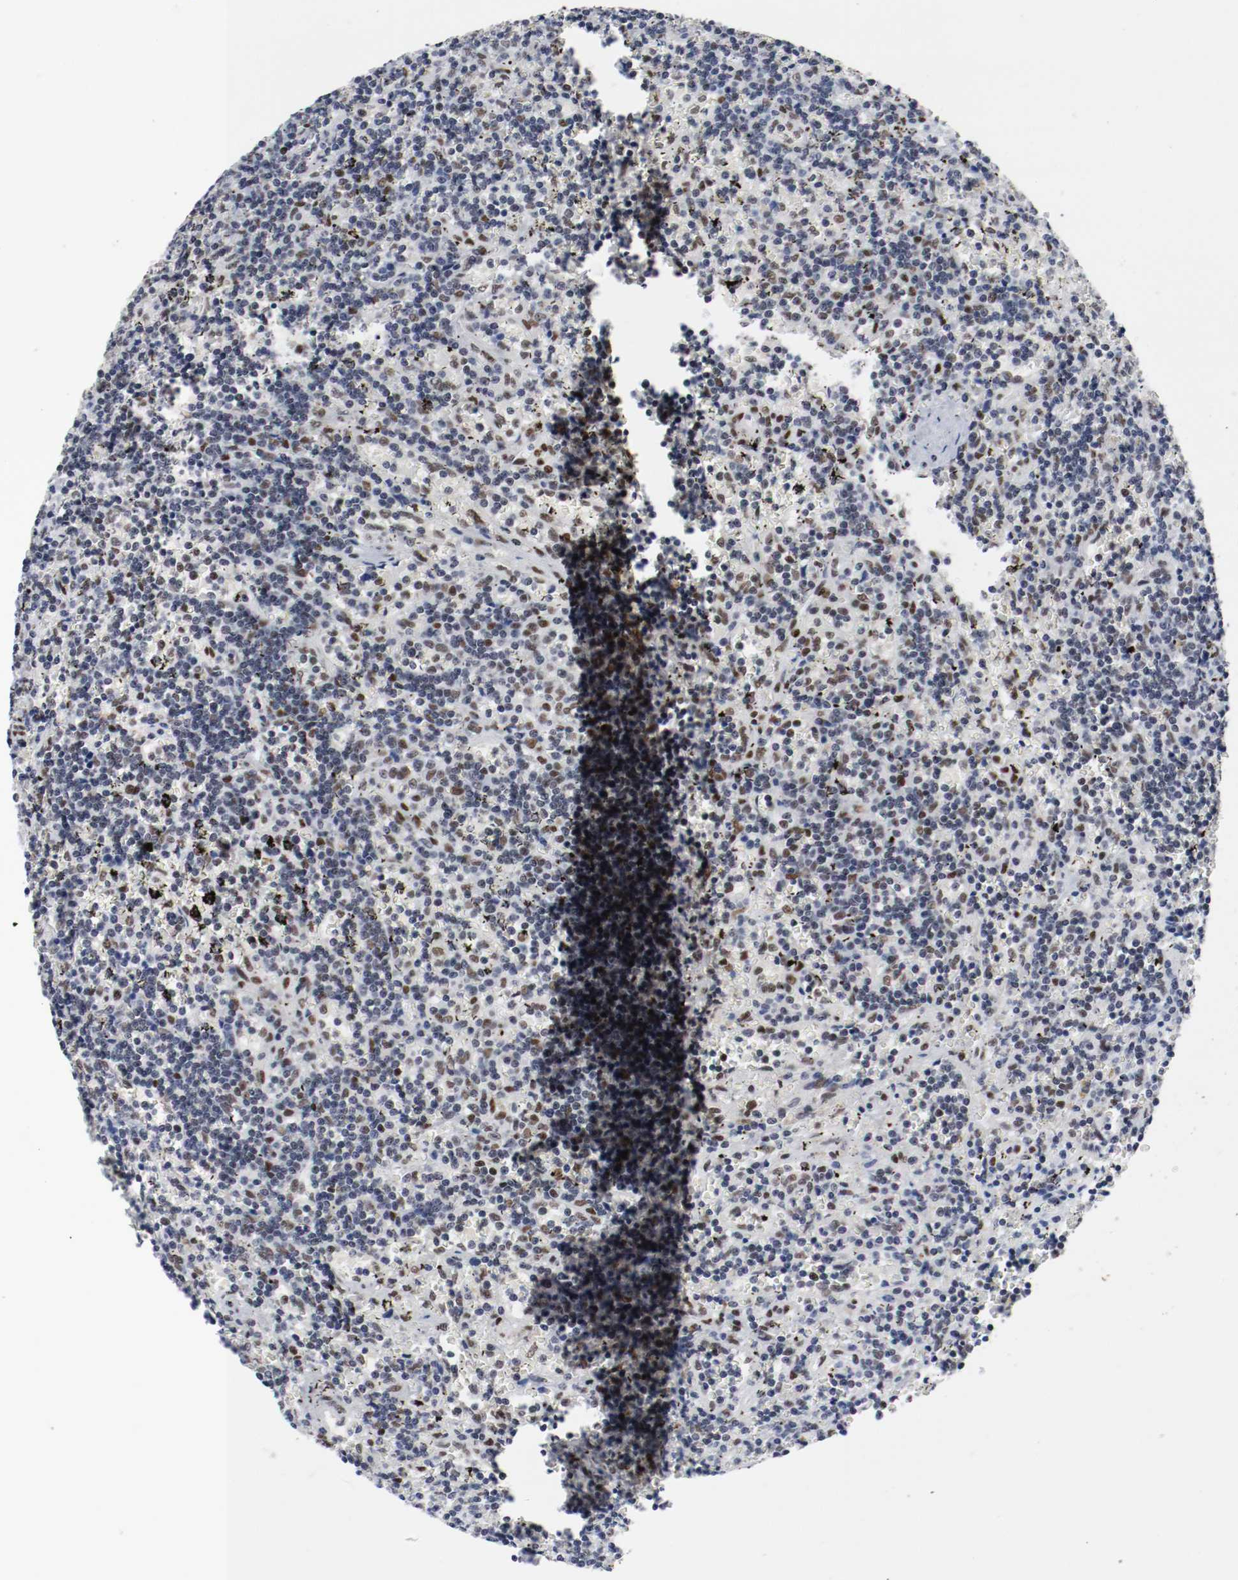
{"staining": {"intensity": "moderate", "quantity": "<25%", "location": "nuclear"}, "tissue": "lymphoma", "cell_type": "Tumor cells", "image_type": "cancer", "snomed": [{"axis": "morphology", "description": "Malignant lymphoma, non-Hodgkin's type, Low grade"}, {"axis": "topography", "description": "Spleen"}], "caption": "Protein staining demonstrates moderate nuclear expression in approximately <25% of tumor cells in malignant lymphoma, non-Hodgkin's type (low-grade).", "gene": "MEF2D", "patient": {"sex": "male", "age": 60}}